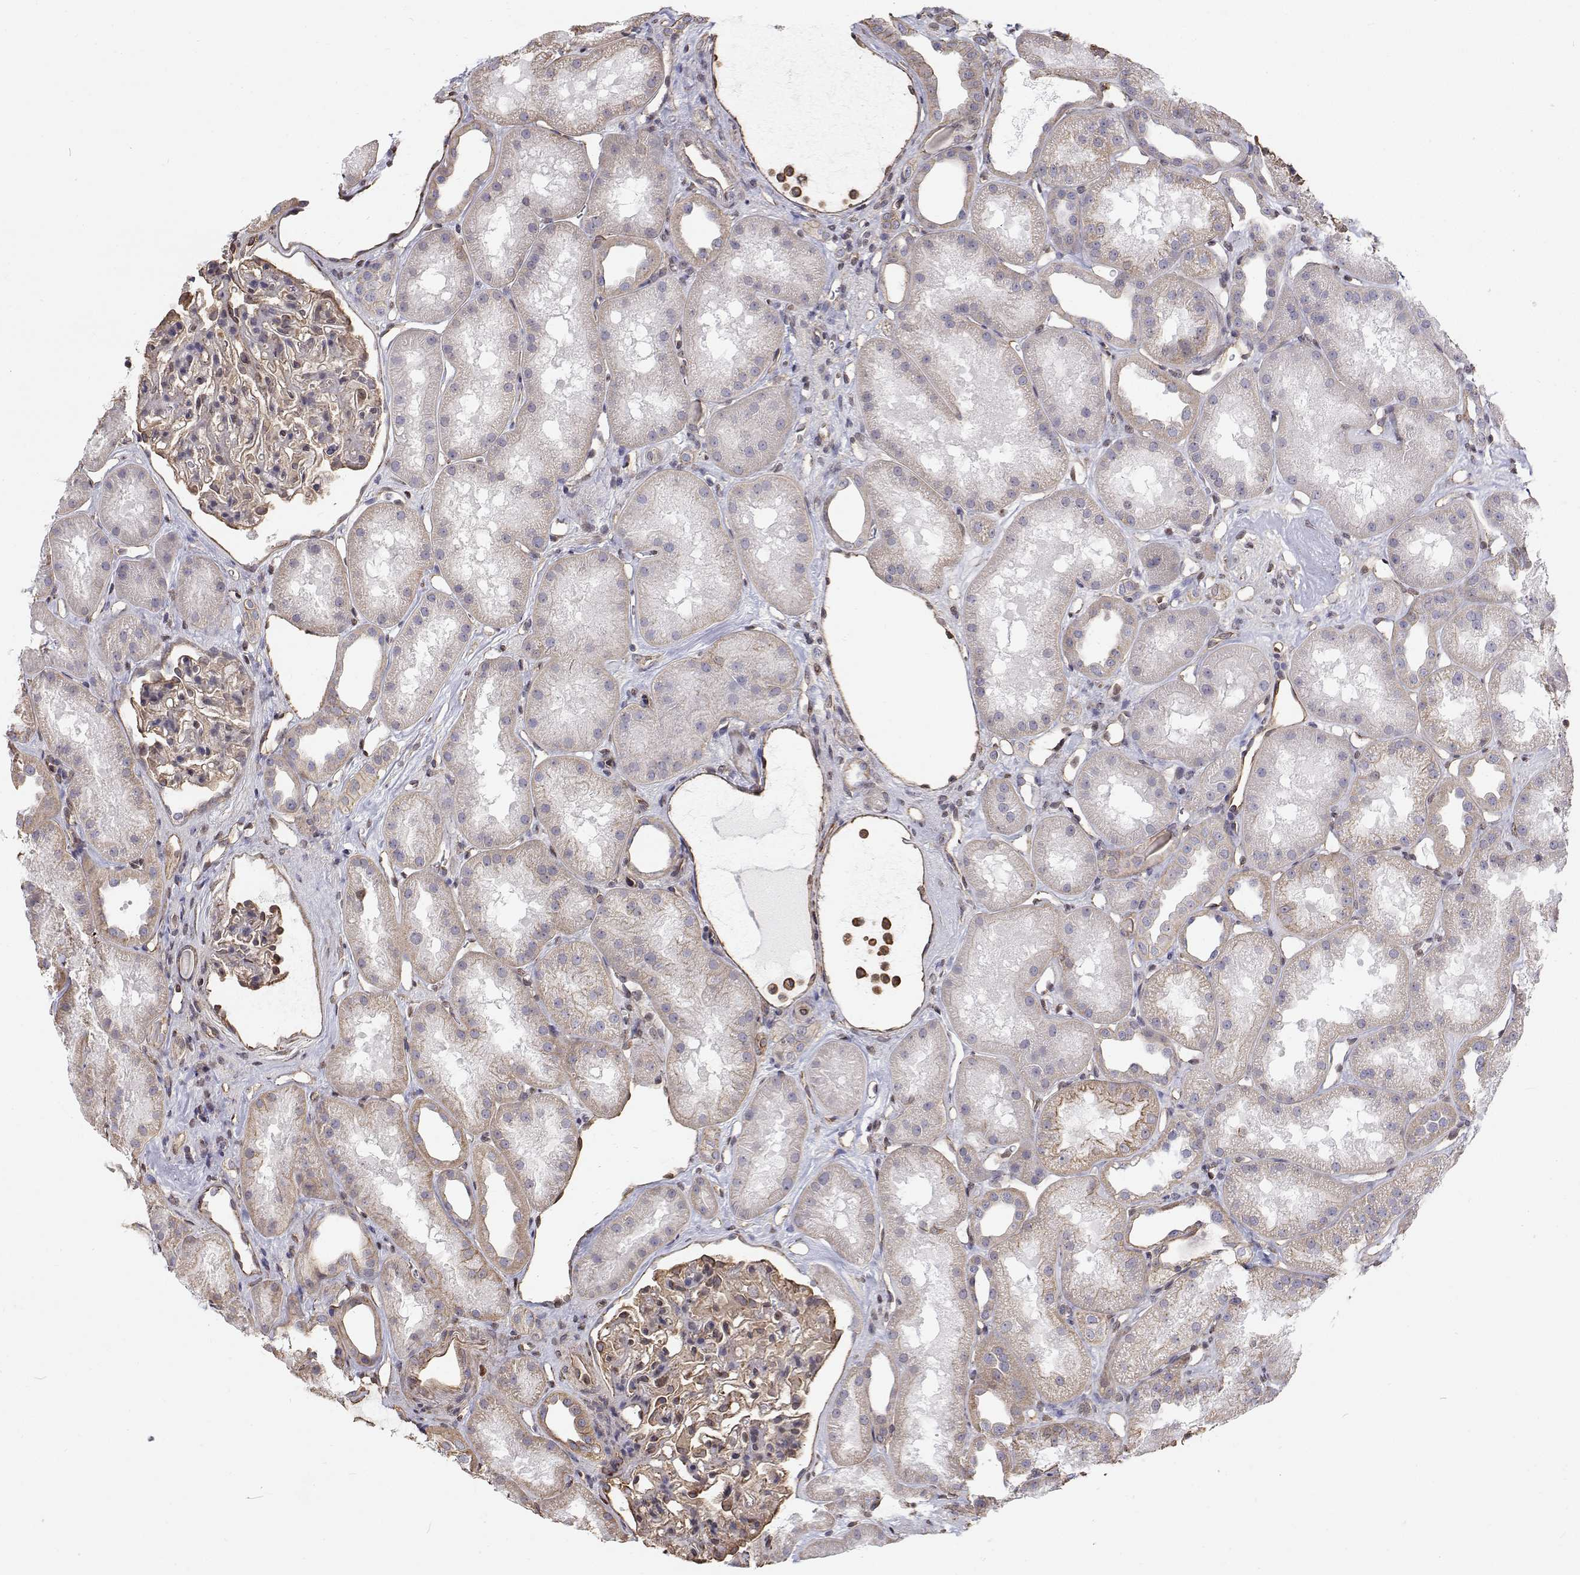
{"staining": {"intensity": "weak", "quantity": "<25%", "location": "cytoplasmic/membranous"}, "tissue": "kidney", "cell_type": "Cells in glomeruli", "image_type": "normal", "snomed": [{"axis": "morphology", "description": "Normal tissue, NOS"}, {"axis": "topography", "description": "Kidney"}], "caption": "Kidney stained for a protein using immunohistochemistry (IHC) exhibits no expression cells in glomeruli.", "gene": "GSDMA", "patient": {"sex": "male", "age": 61}}